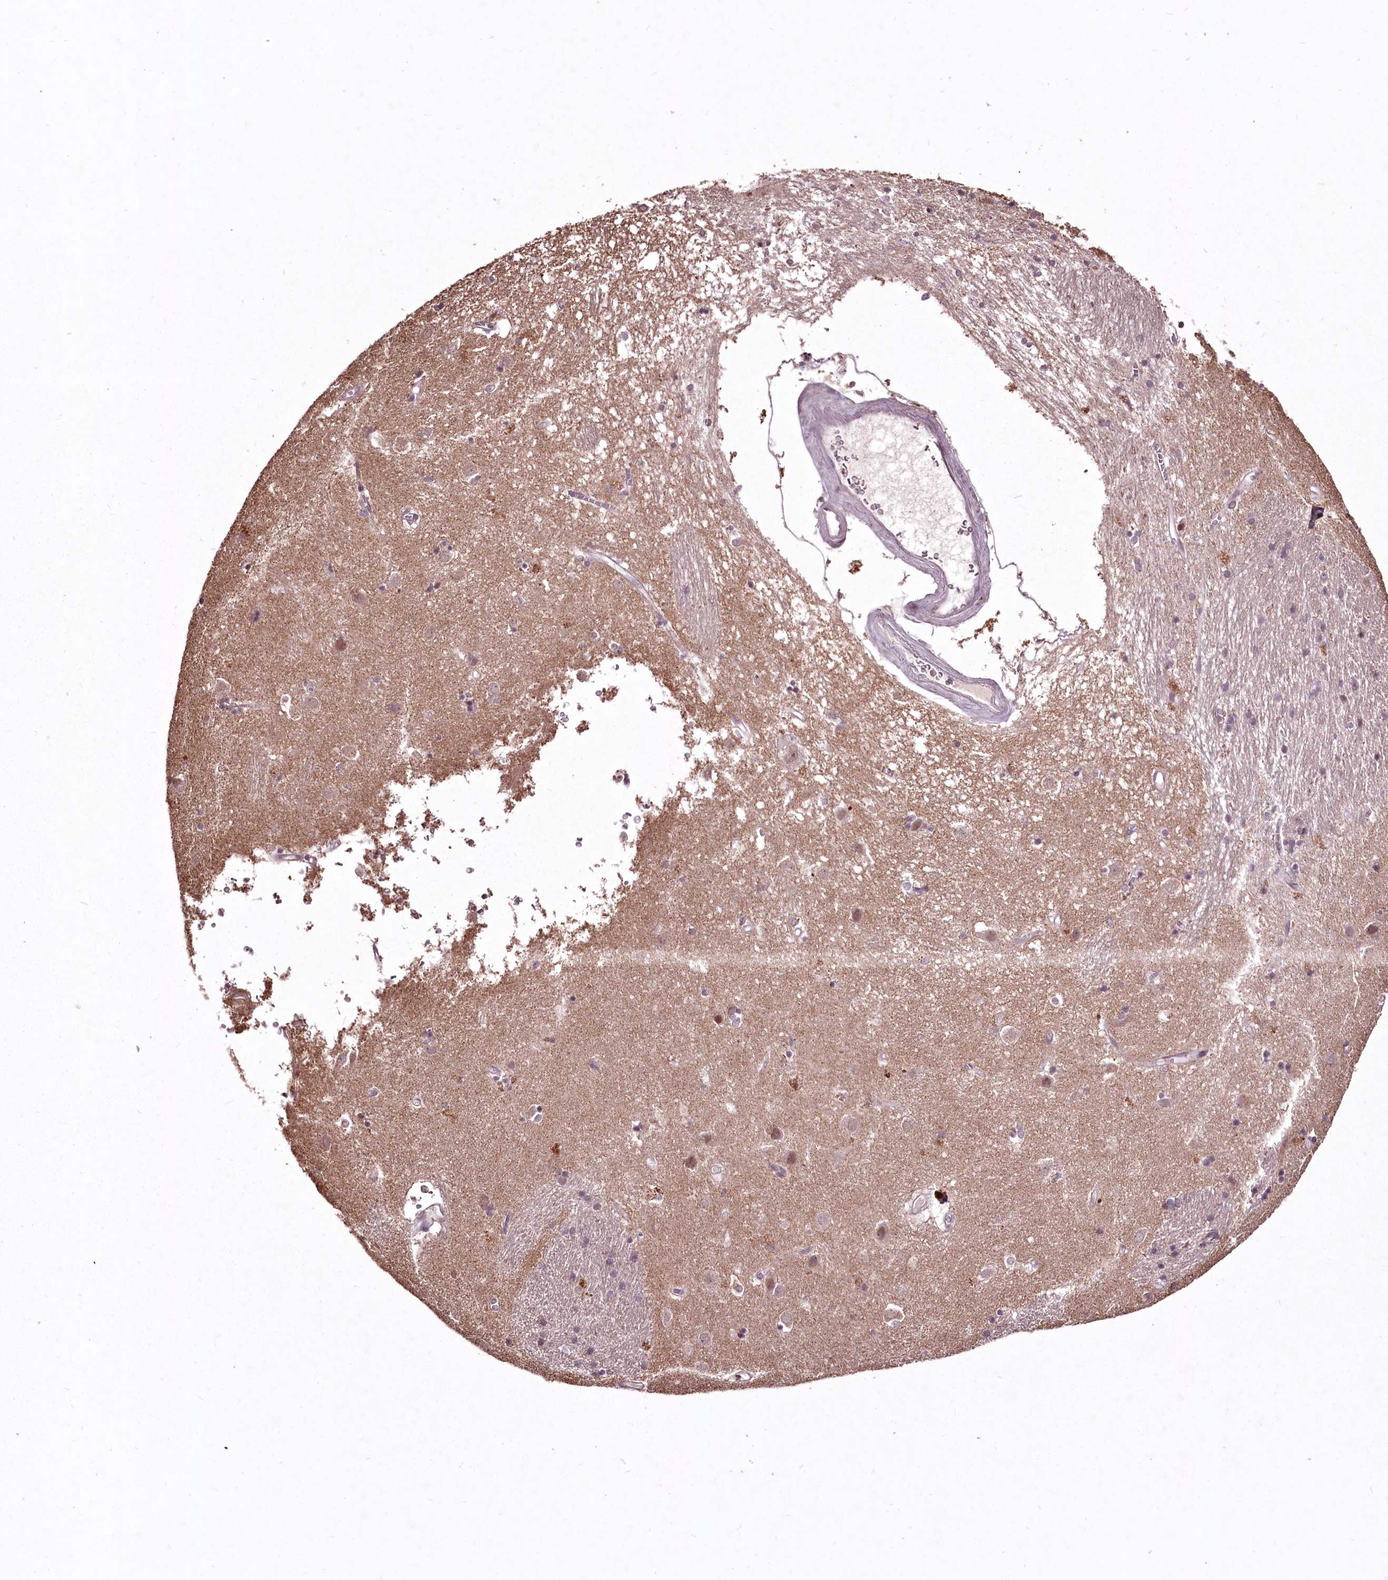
{"staining": {"intensity": "negative", "quantity": "none", "location": "none"}, "tissue": "caudate", "cell_type": "Glial cells", "image_type": "normal", "snomed": [{"axis": "morphology", "description": "Normal tissue, NOS"}, {"axis": "topography", "description": "Lateral ventricle wall"}], "caption": "IHC image of unremarkable human caudate stained for a protein (brown), which displays no staining in glial cells. Brightfield microscopy of immunohistochemistry stained with DAB (brown) and hematoxylin (blue), captured at high magnification.", "gene": "ADRA1D", "patient": {"sex": "male", "age": 70}}